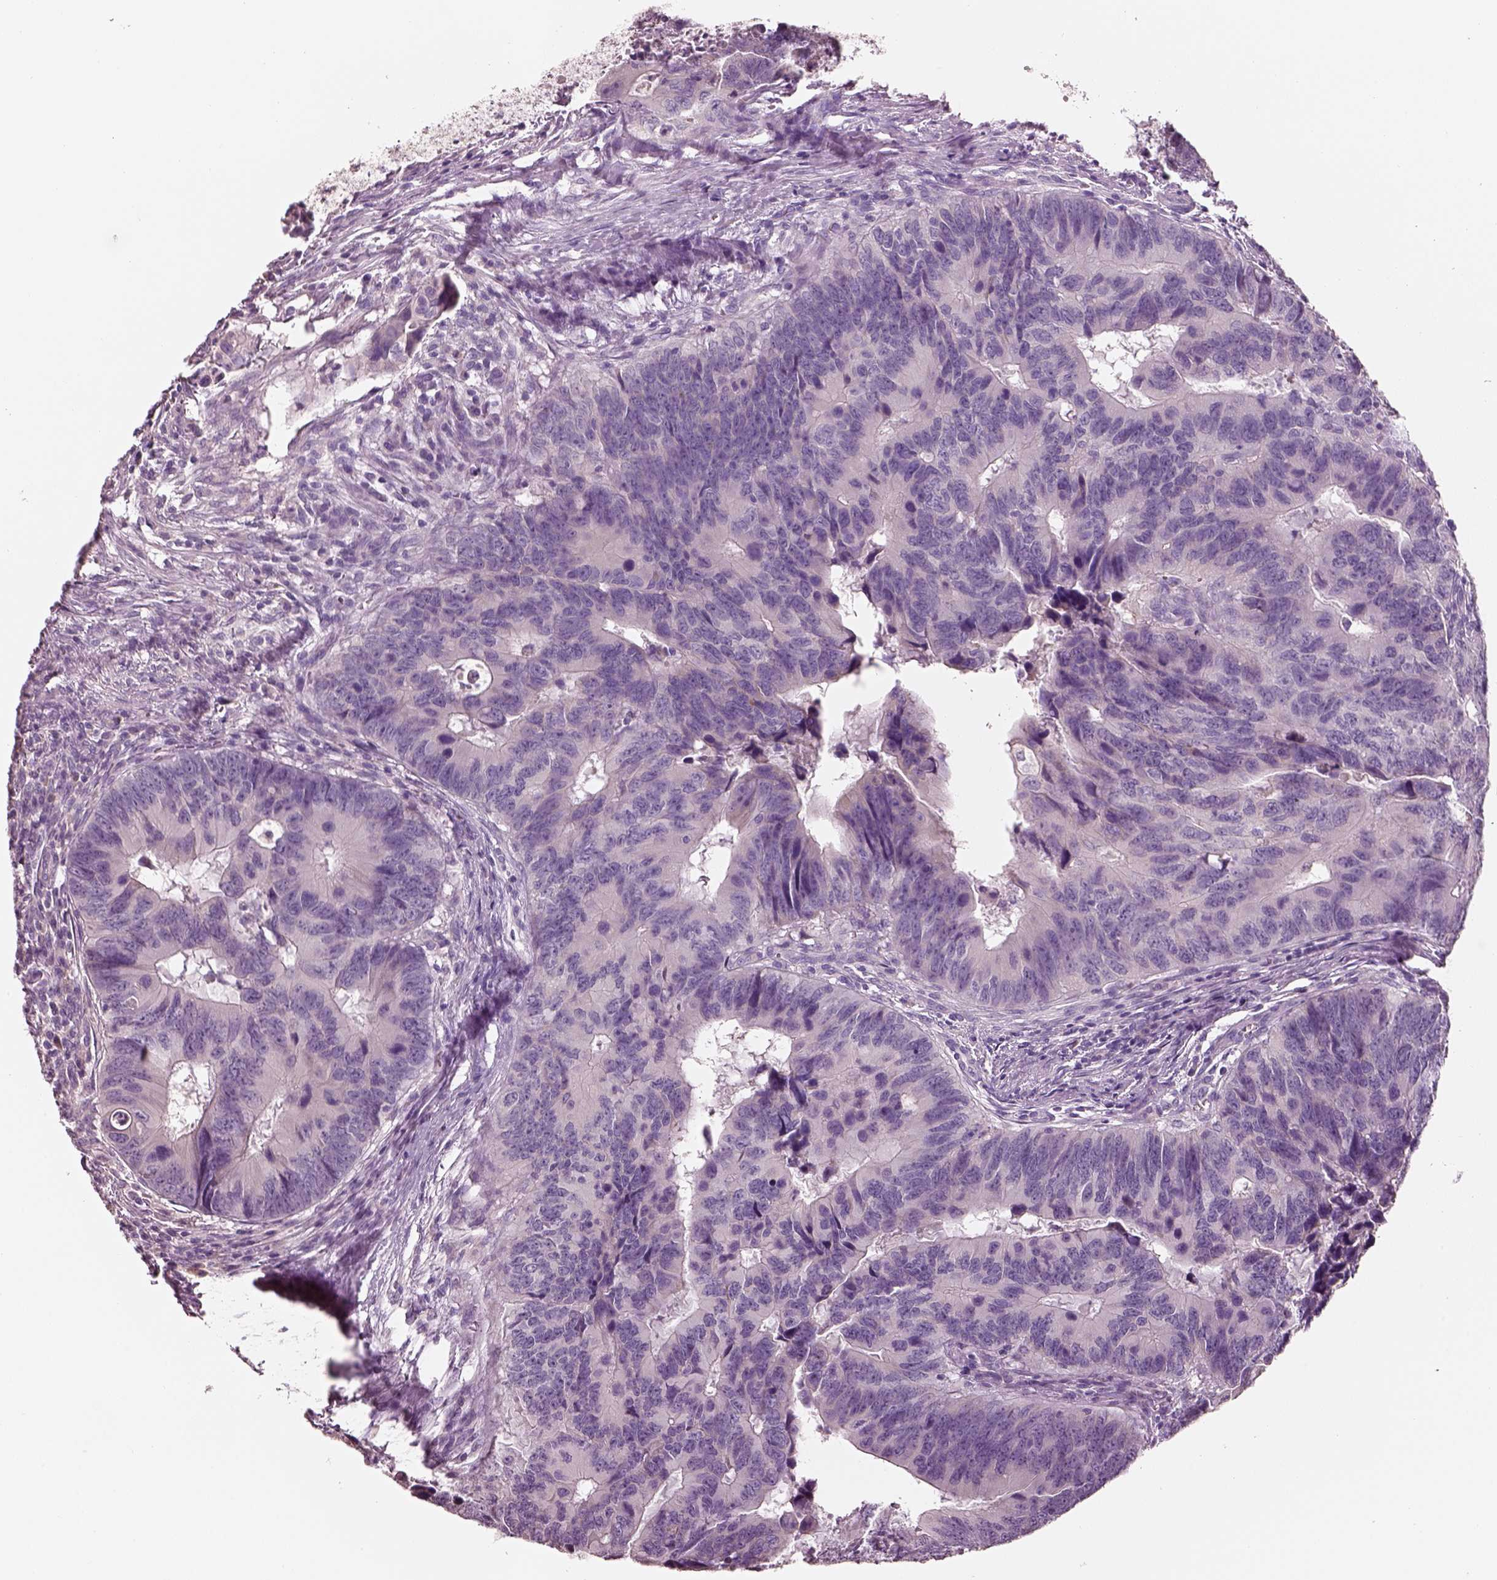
{"staining": {"intensity": "negative", "quantity": "none", "location": "none"}, "tissue": "colorectal cancer", "cell_type": "Tumor cells", "image_type": "cancer", "snomed": [{"axis": "morphology", "description": "Adenocarcinoma, NOS"}, {"axis": "topography", "description": "Colon"}], "caption": "This is an immunohistochemistry (IHC) image of human colorectal adenocarcinoma. There is no staining in tumor cells.", "gene": "PNOC", "patient": {"sex": "female", "age": 82}}